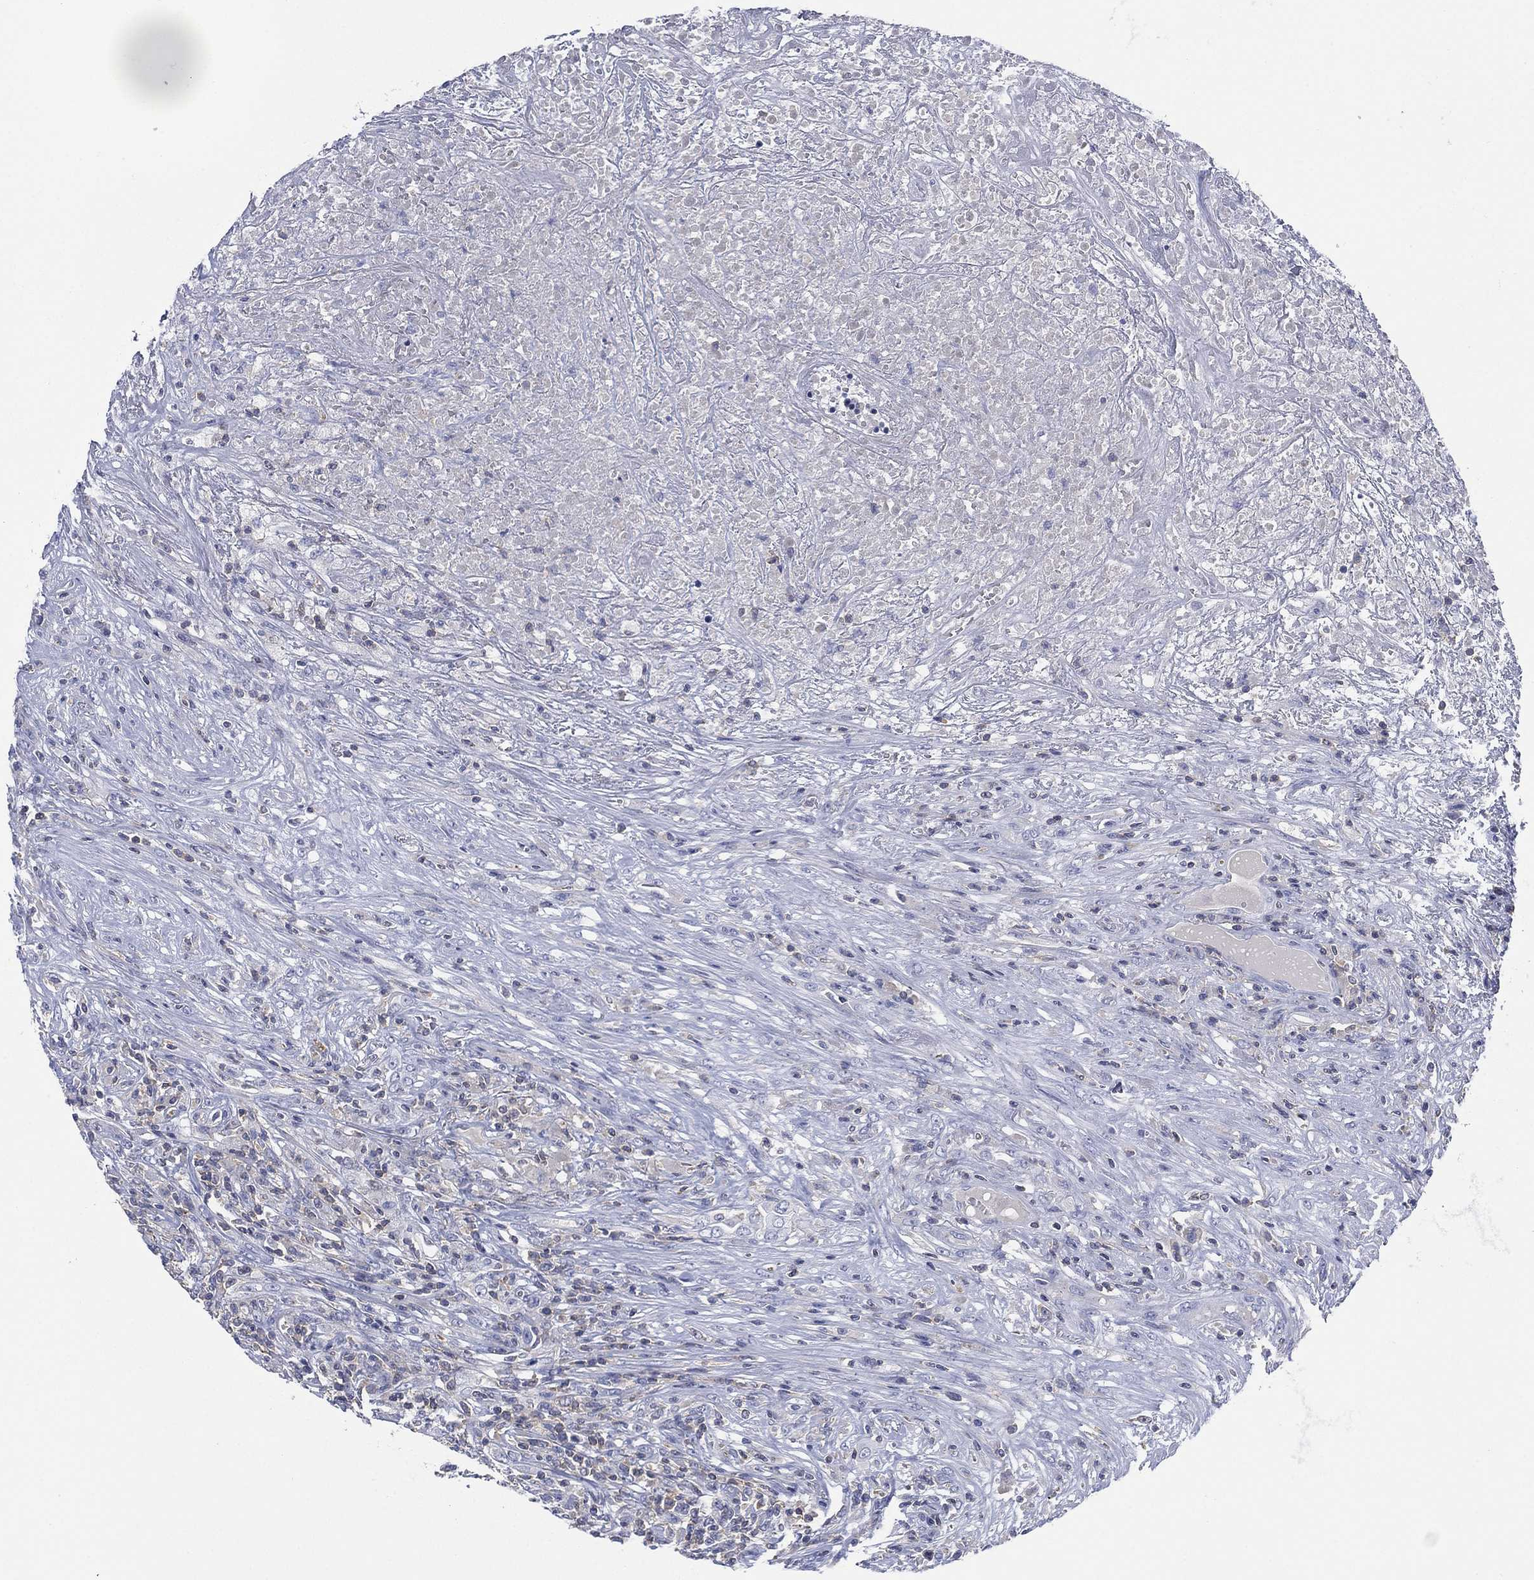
{"staining": {"intensity": "negative", "quantity": "none", "location": "none"}, "tissue": "lymphoma", "cell_type": "Tumor cells", "image_type": "cancer", "snomed": [{"axis": "morphology", "description": "Malignant lymphoma, non-Hodgkin's type, High grade"}, {"axis": "topography", "description": "Lung"}], "caption": "Immunohistochemistry (IHC) photomicrograph of malignant lymphoma, non-Hodgkin's type (high-grade) stained for a protein (brown), which reveals no staining in tumor cells.", "gene": "SEPTIN1", "patient": {"sex": "male", "age": 79}}